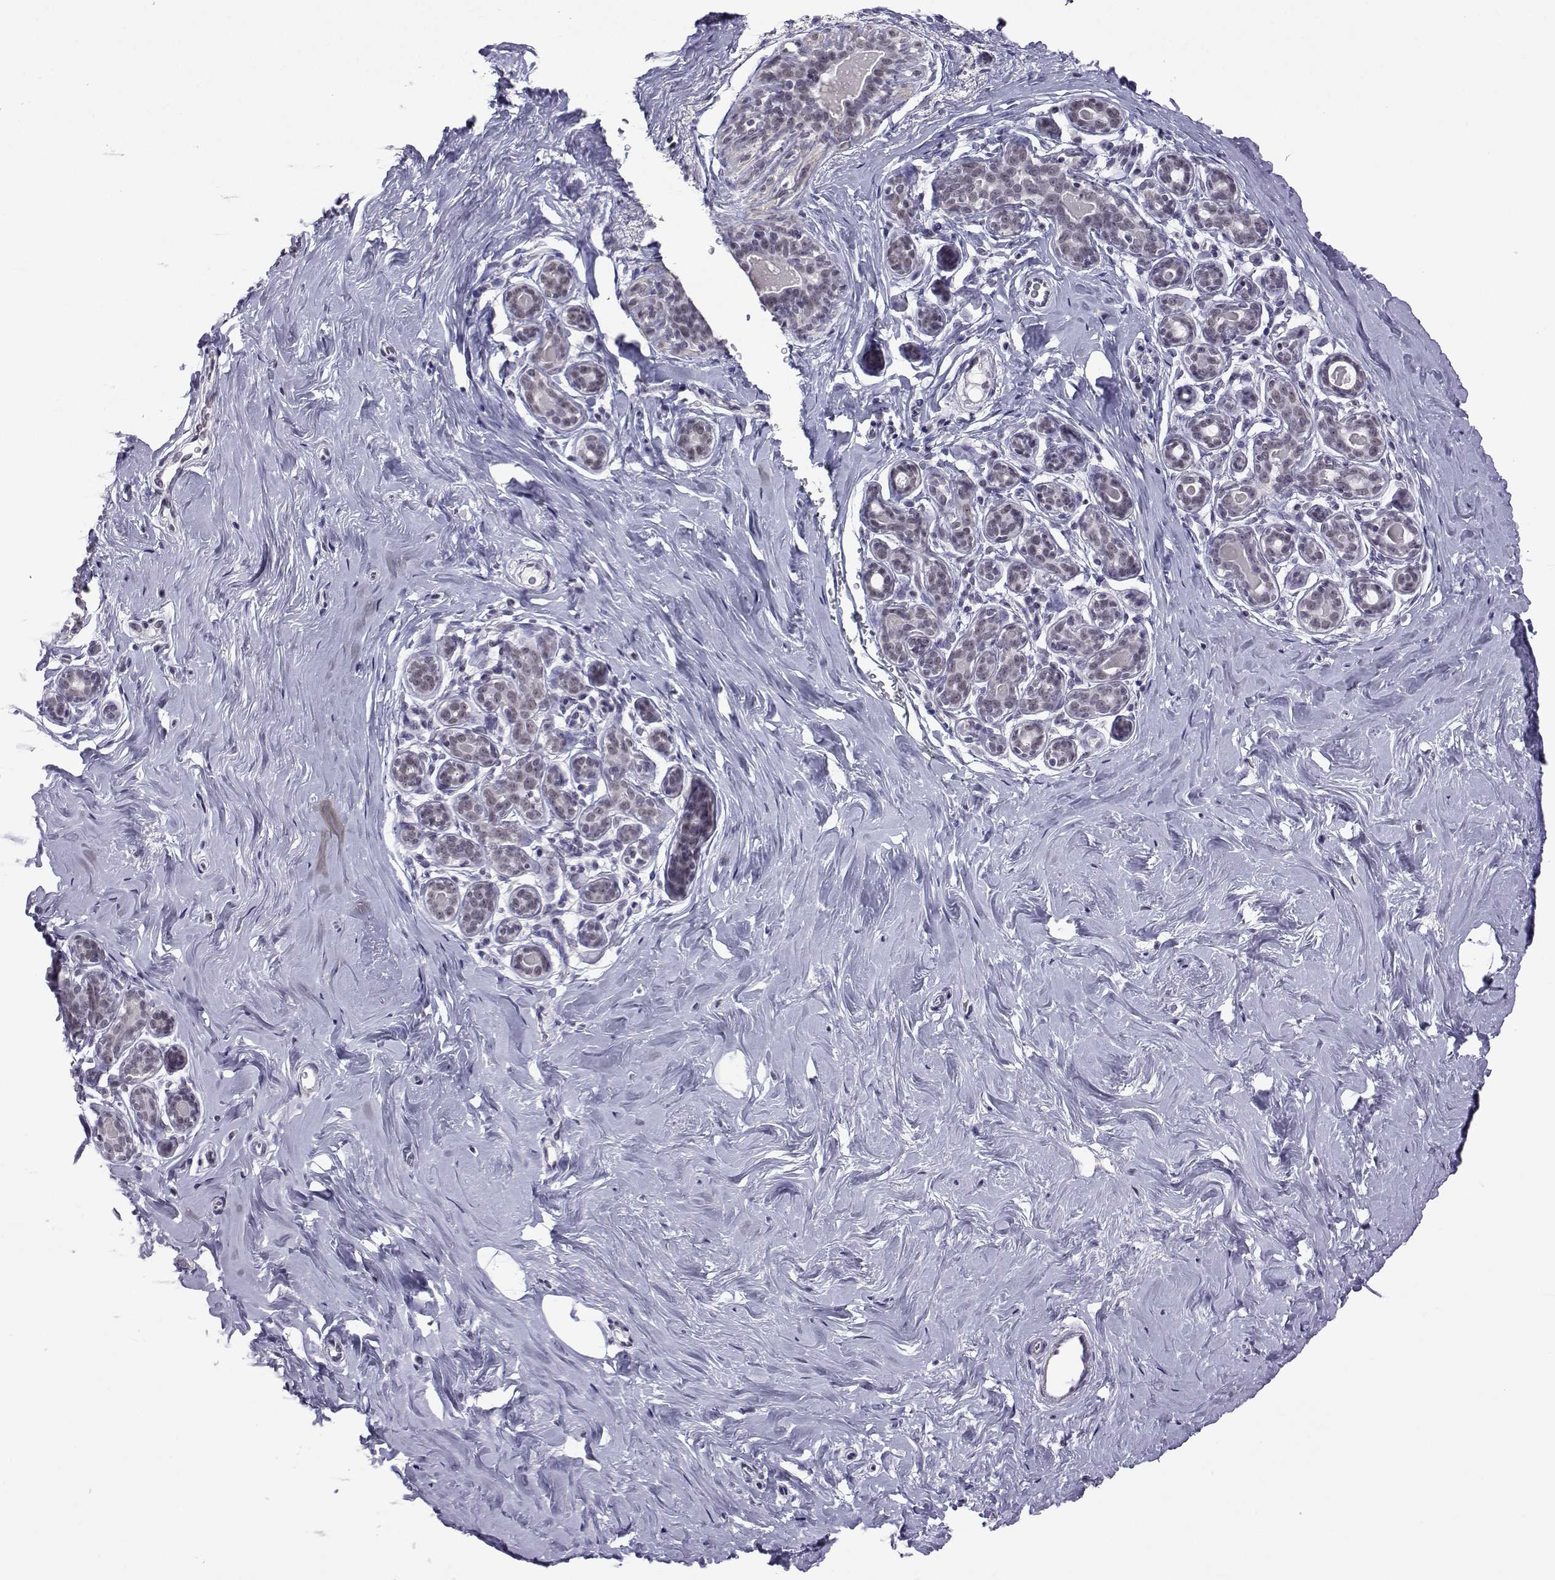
{"staining": {"intensity": "negative", "quantity": "none", "location": "none"}, "tissue": "breast", "cell_type": "Adipocytes", "image_type": "normal", "snomed": [{"axis": "morphology", "description": "Normal tissue, NOS"}, {"axis": "topography", "description": "Skin"}, {"axis": "topography", "description": "Breast"}], "caption": "The photomicrograph demonstrates no staining of adipocytes in normal breast.", "gene": "MED26", "patient": {"sex": "female", "age": 43}}